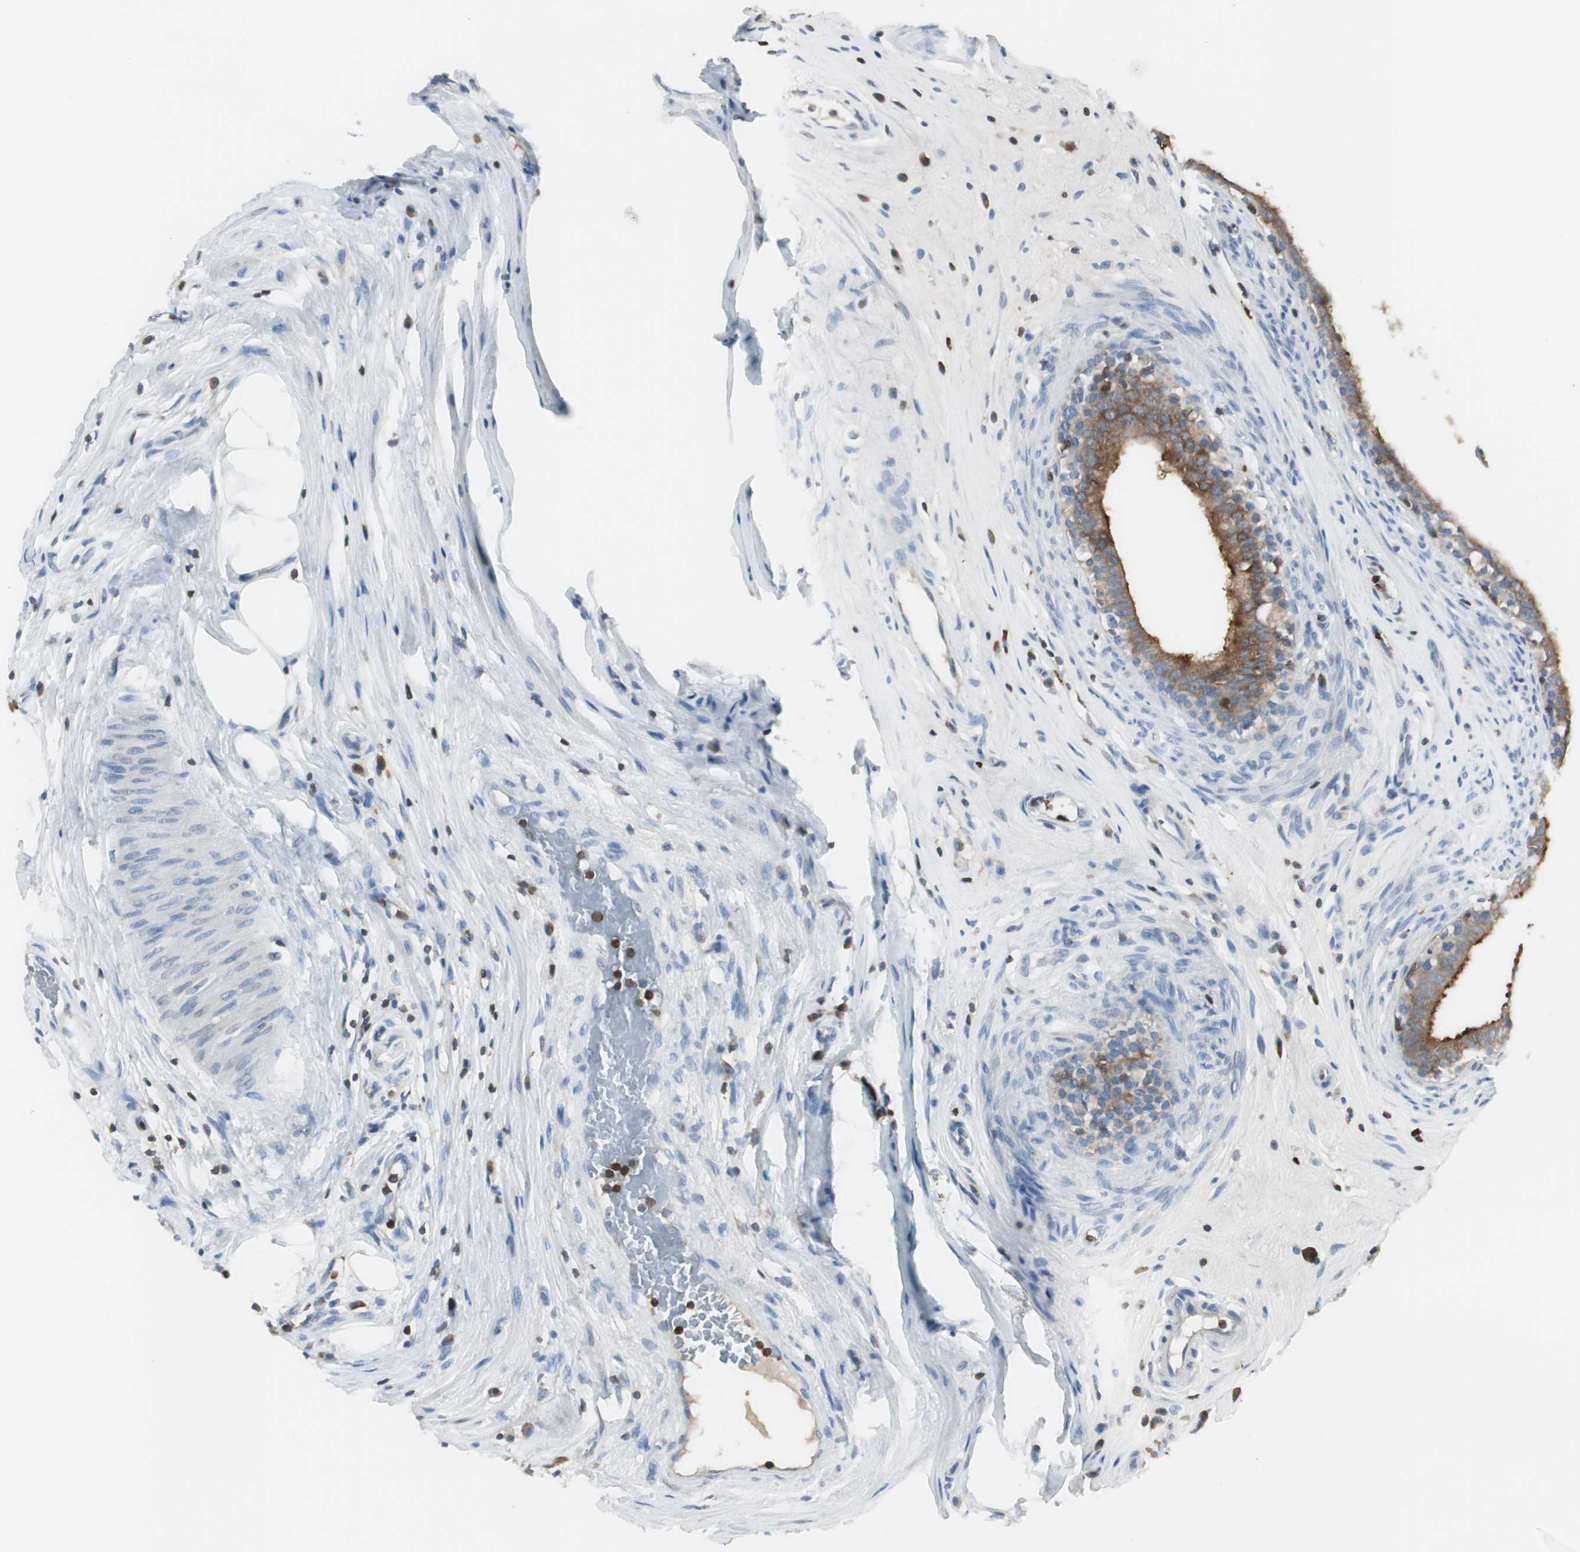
{"staining": {"intensity": "strong", "quantity": ">75%", "location": "cytoplasmic/membranous"}, "tissue": "epididymis", "cell_type": "Glandular cells", "image_type": "normal", "snomed": [{"axis": "morphology", "description": "Normal tissue, NOS"}, {"axis": "morphology", "description": "Inflammation, NOS"}, {"axis": "topography", "description": "Epididymis"}], "caption": "DAB immunohistochemical staining of unremarkable human epididymis shows strong cytoplasmic/membranous protein expression in approximately >75% of glandular cells. The protein is shown in brown color, while the nuclei are stained blue.", "gene": "SLC9A3R1", "patient": {"sex": "male", "age": 84}}